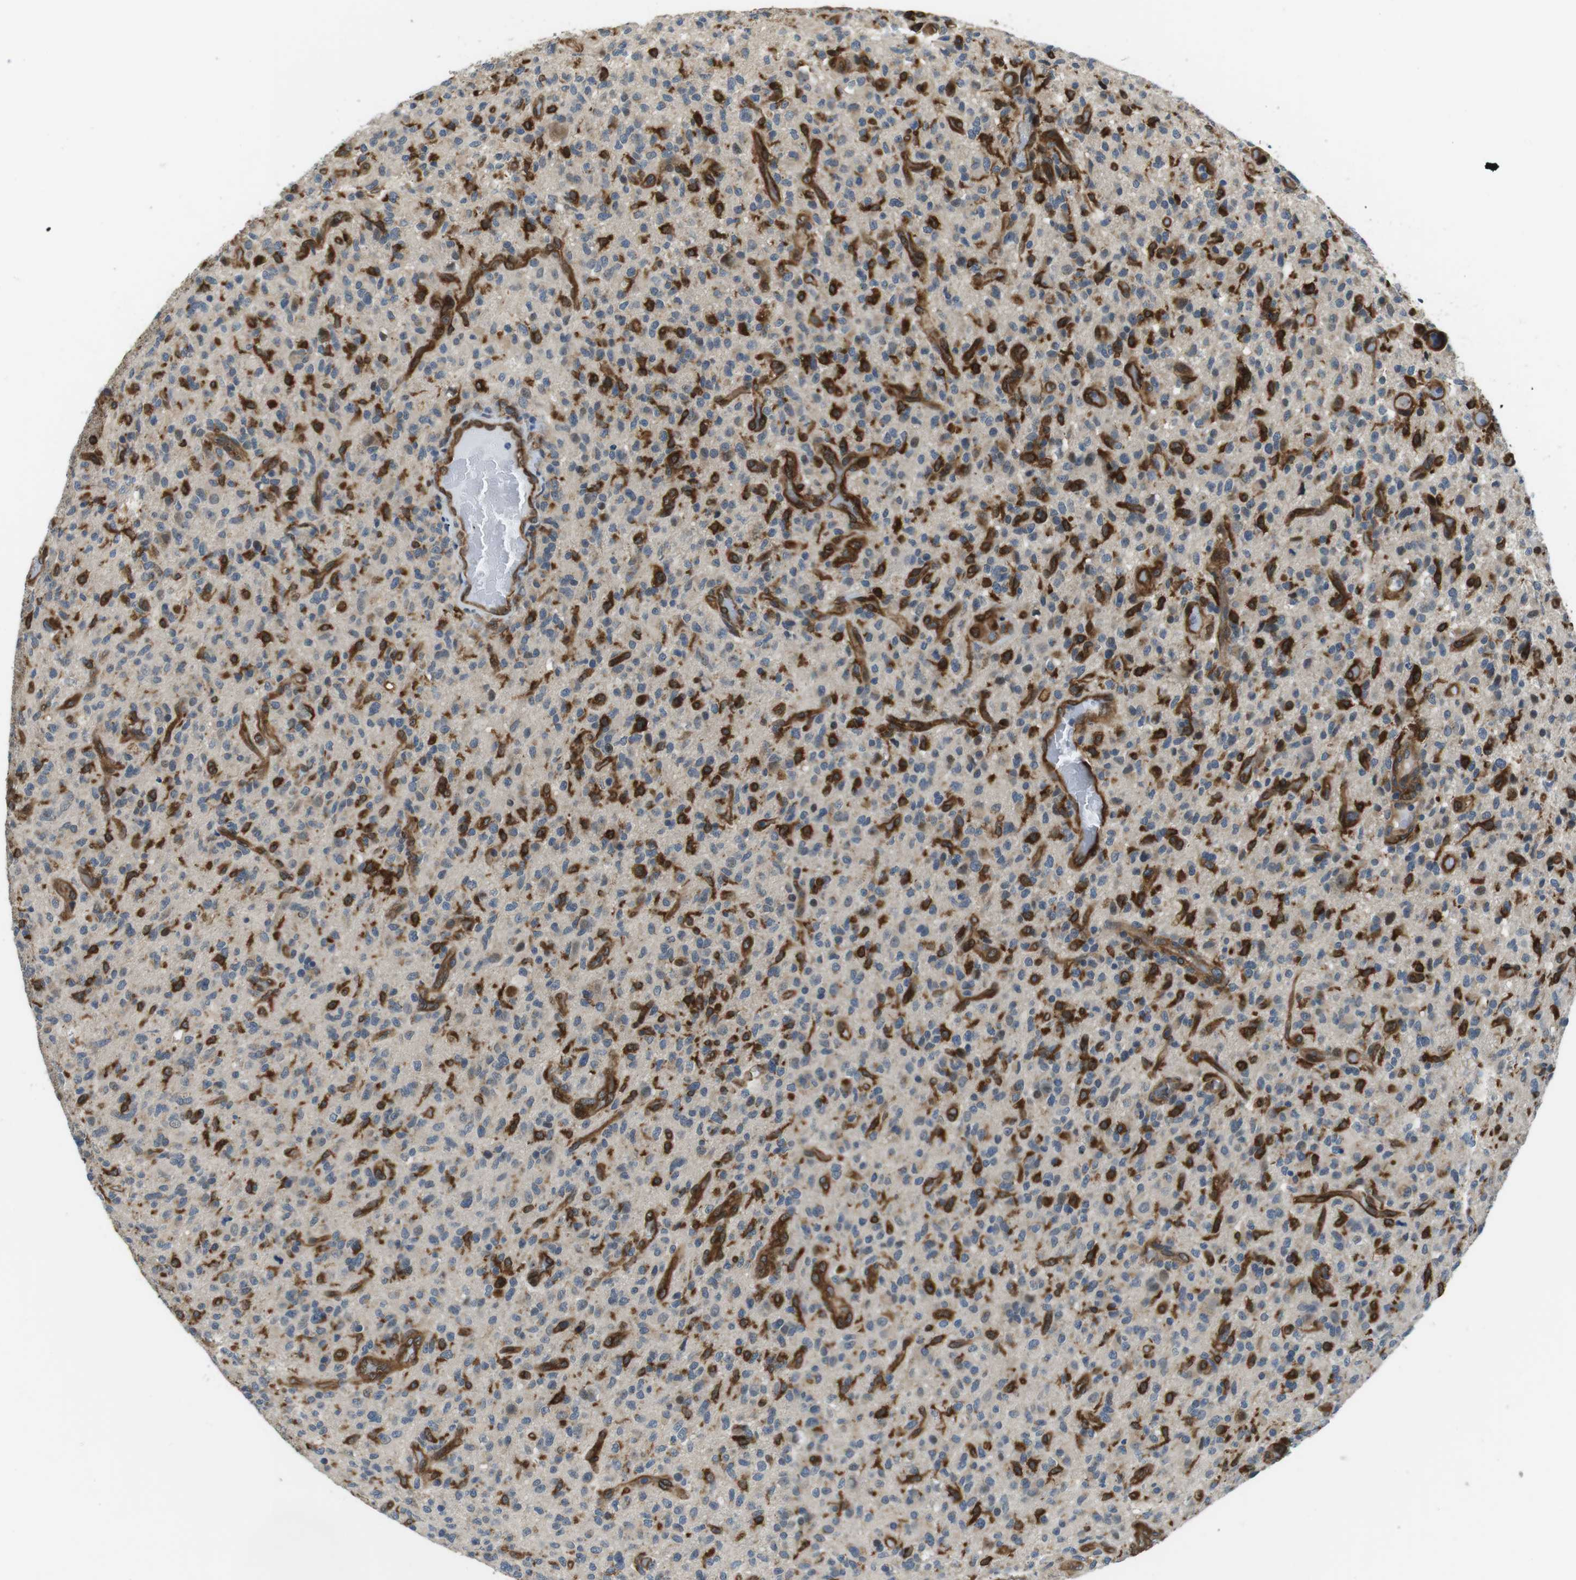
{"staining": {"intensity": "strong", "quantity": "25%-75%", "location": "cytoplasmic/membranous"}, "tissue": "glioma", "cell_type": "Tumor cells", "image_type": "cancer", "snomed": [{"axis": "morphology", "description": "Glioma, malignant, High grade"}, {"axis": "topography", "description": "Brain"}], "caption": "A micrograph of human malignant glioma (high-grade) stained for a protein displays strong cytoplasmic/membranous brown staining in tumor cells.", "gene": "PALD1", "patient": {"sex": "male", "age": 71}}